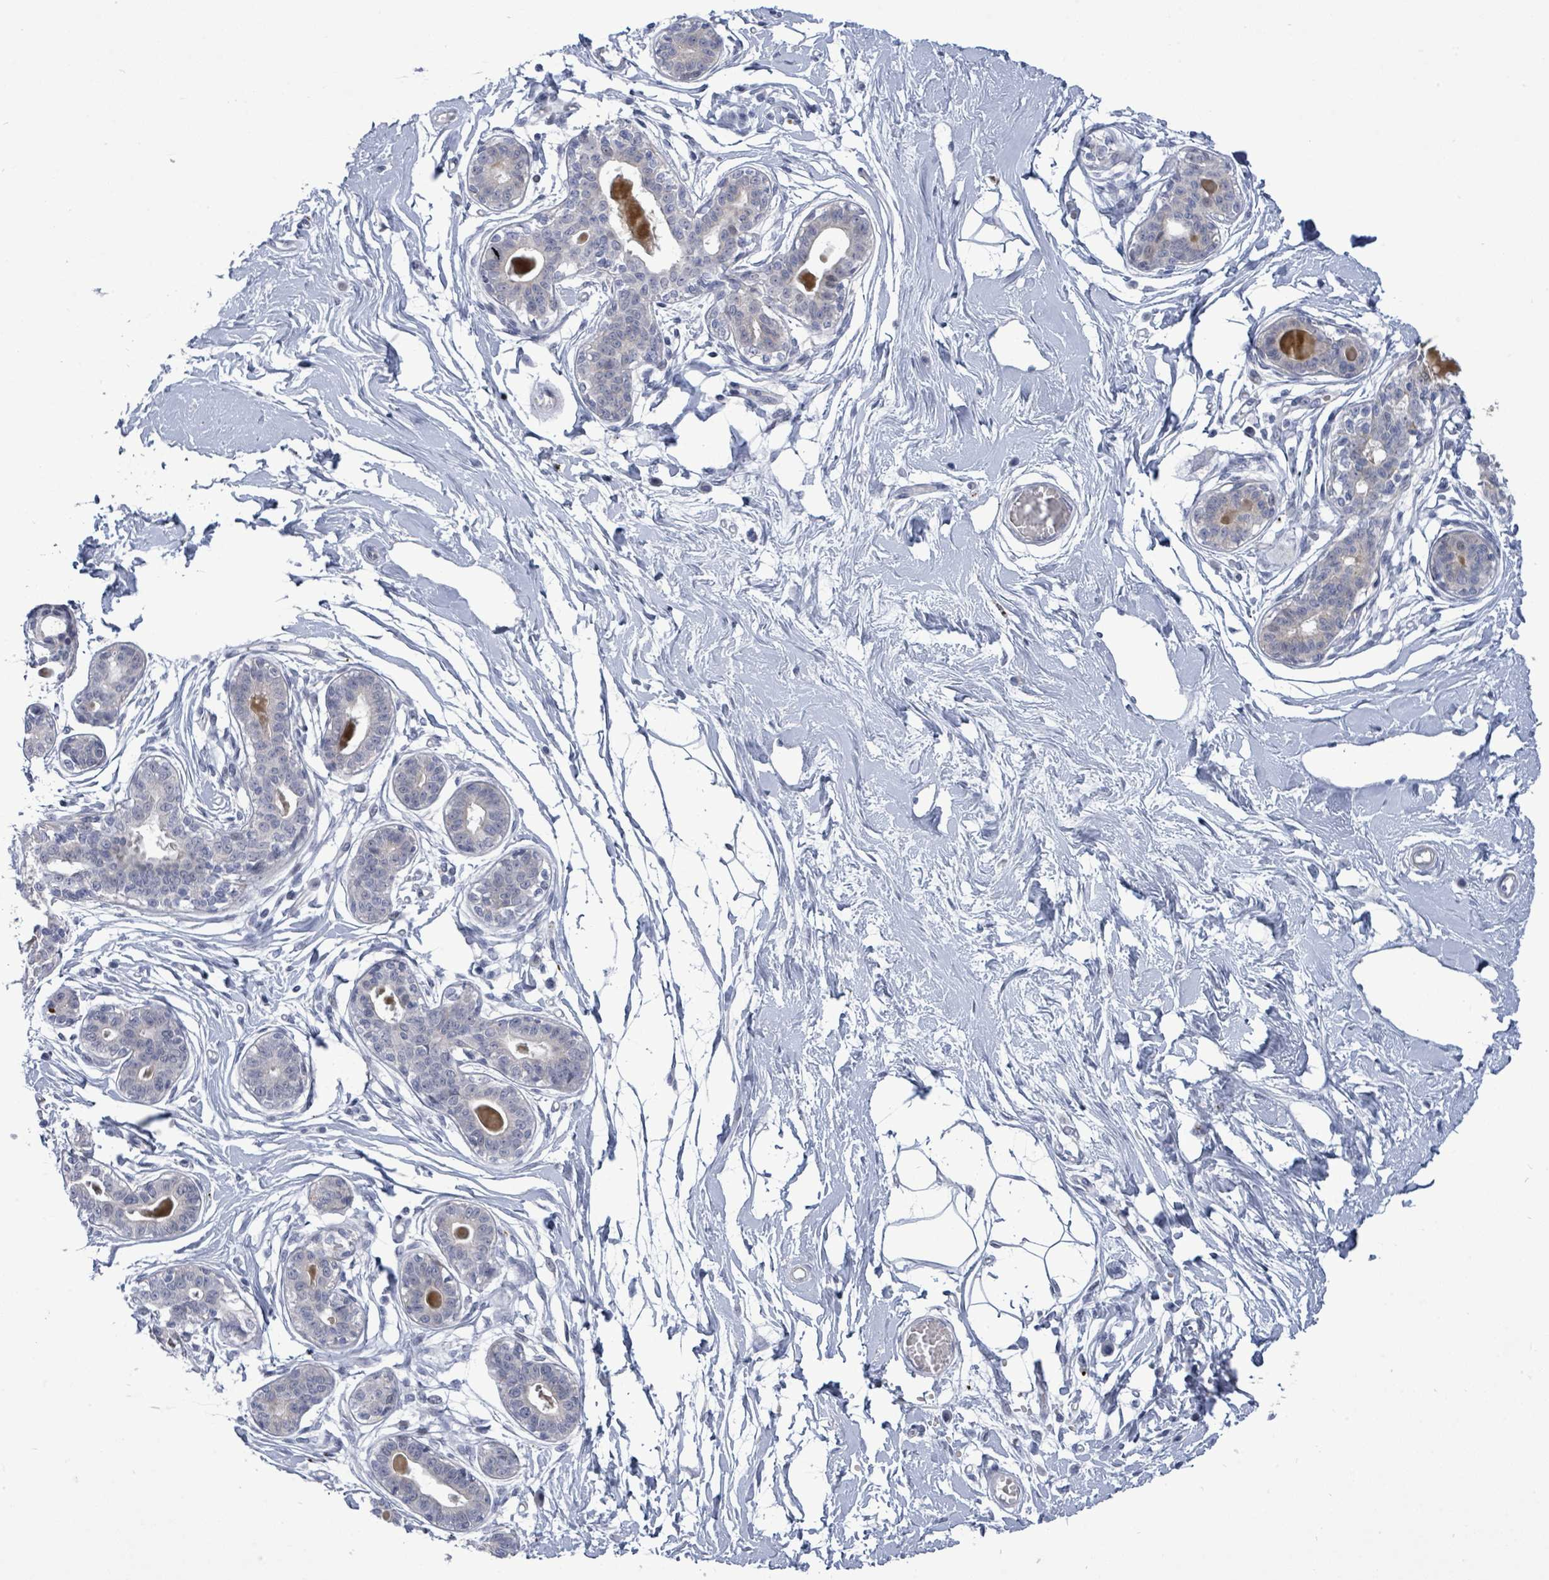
{"staining": {"intensity": "negative", "quantity": "none", "location": "none"}, "tissue": "breast", "cell_type": "Adipocytes", "image_type": "normal", "snomed": [{"axis": "morphology", "description": "Normal tissue, NOS"}, {"axis": "topography", "description": "Breast"}], "caption": "An image of breast stained for a protein shows no brown staining in adipocytes. (DAB IHC visualized using brightfield microscopy, high magnification).", "gene": "CT45A10", "patient": {"sex": "female", "age": 45}}